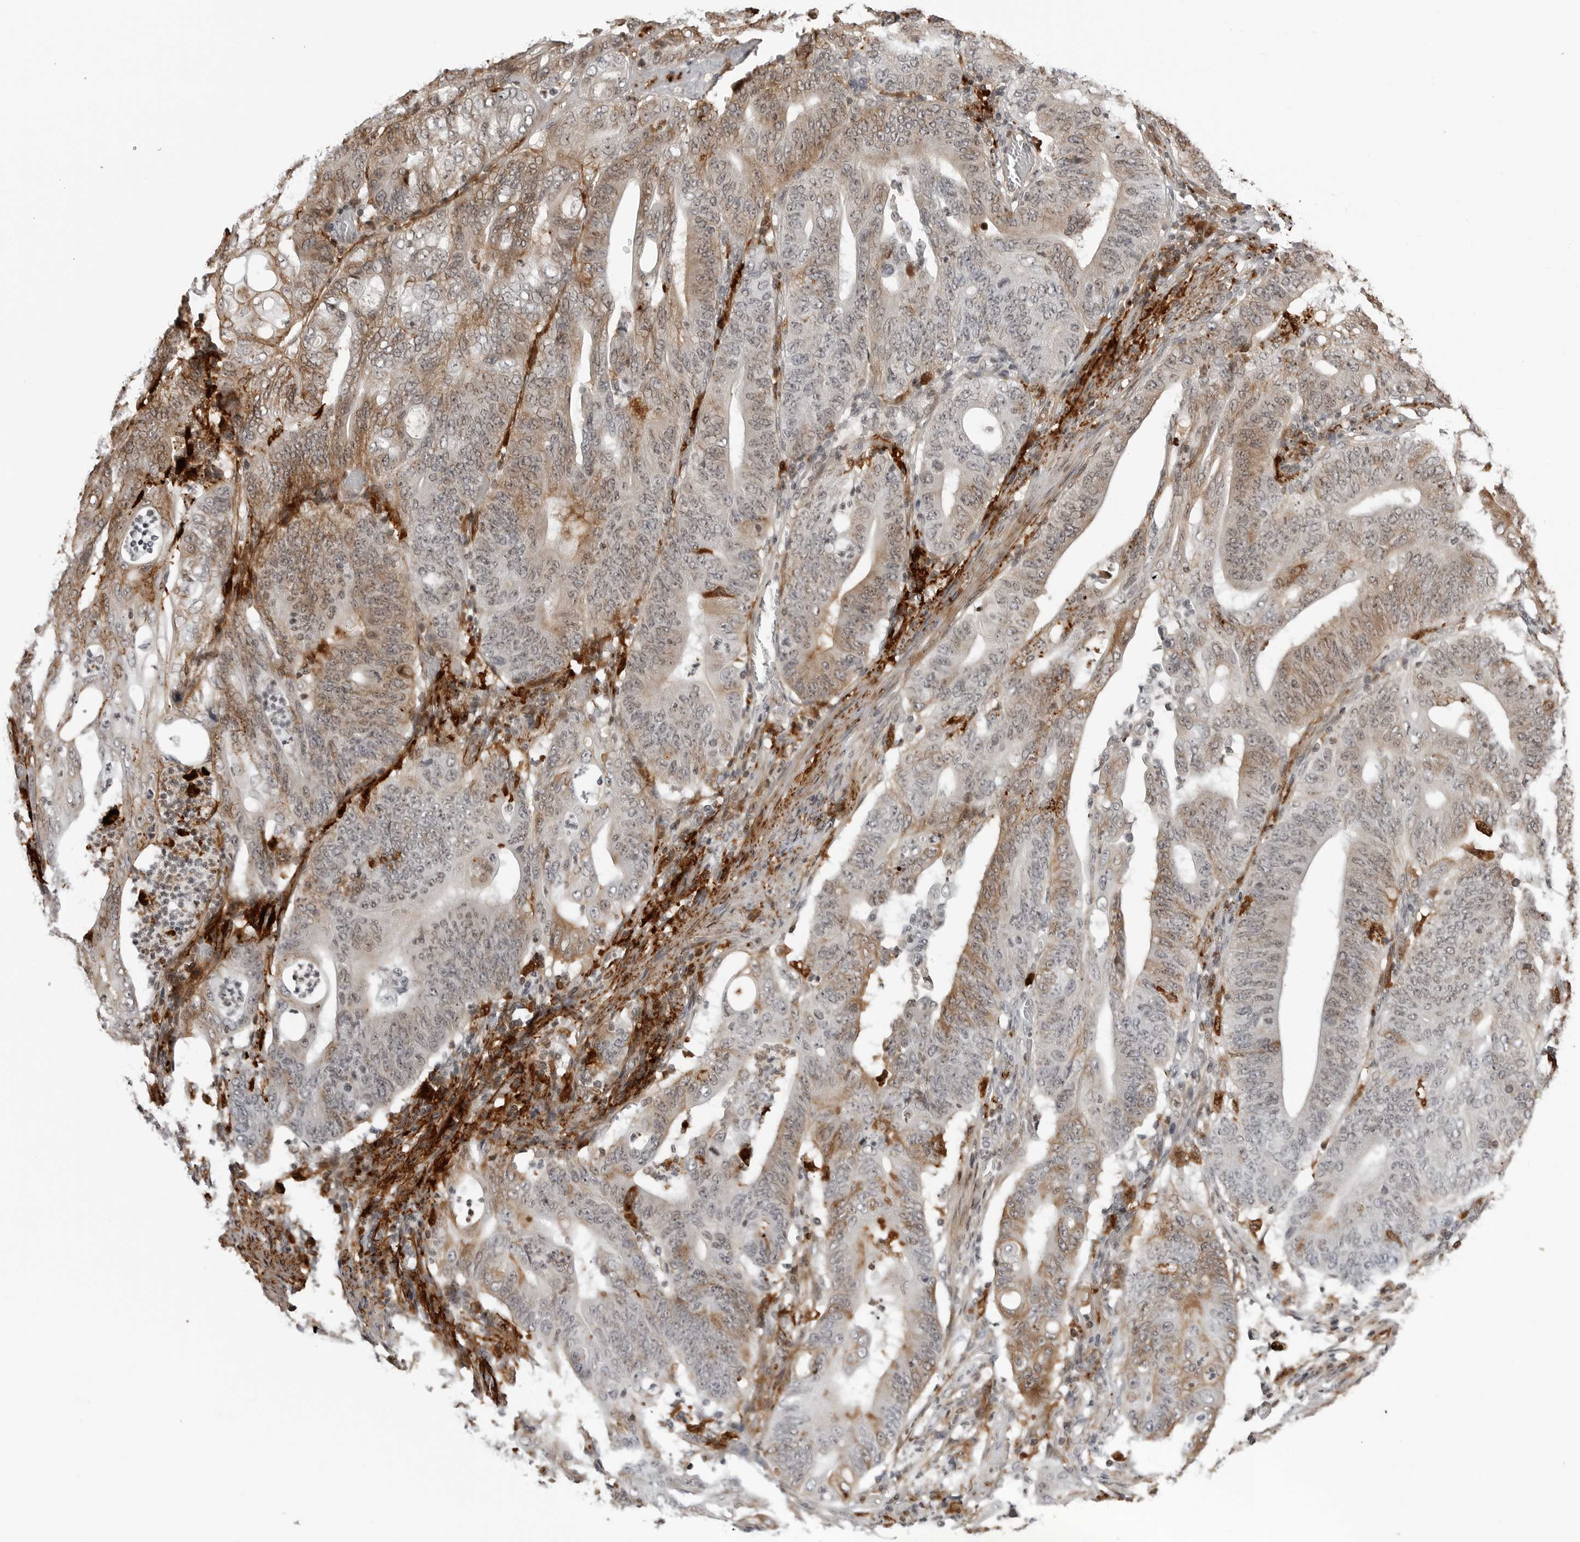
{"staining": {"intensity": "moderate", "quantity": "<25%", "location": "cytoplasmic/membranous"}, "tissue": "stomach cancer", "cell_type": "Tumor cells", "image_type": "cancer", "snomed": [{"axis": "morphology", "description": "Adenocarcinoma, NOS"}, {"axis": "topography", "description": "Stomach"}], "caption": "Immunohistochemistry (IHC) of stomach cancer reveals low levels of moderate cytoplasmic/membranous staining in about <25% of tumor cells.", "gene": "CXCR5", "patient": {"sex": "female", "age": 73}}